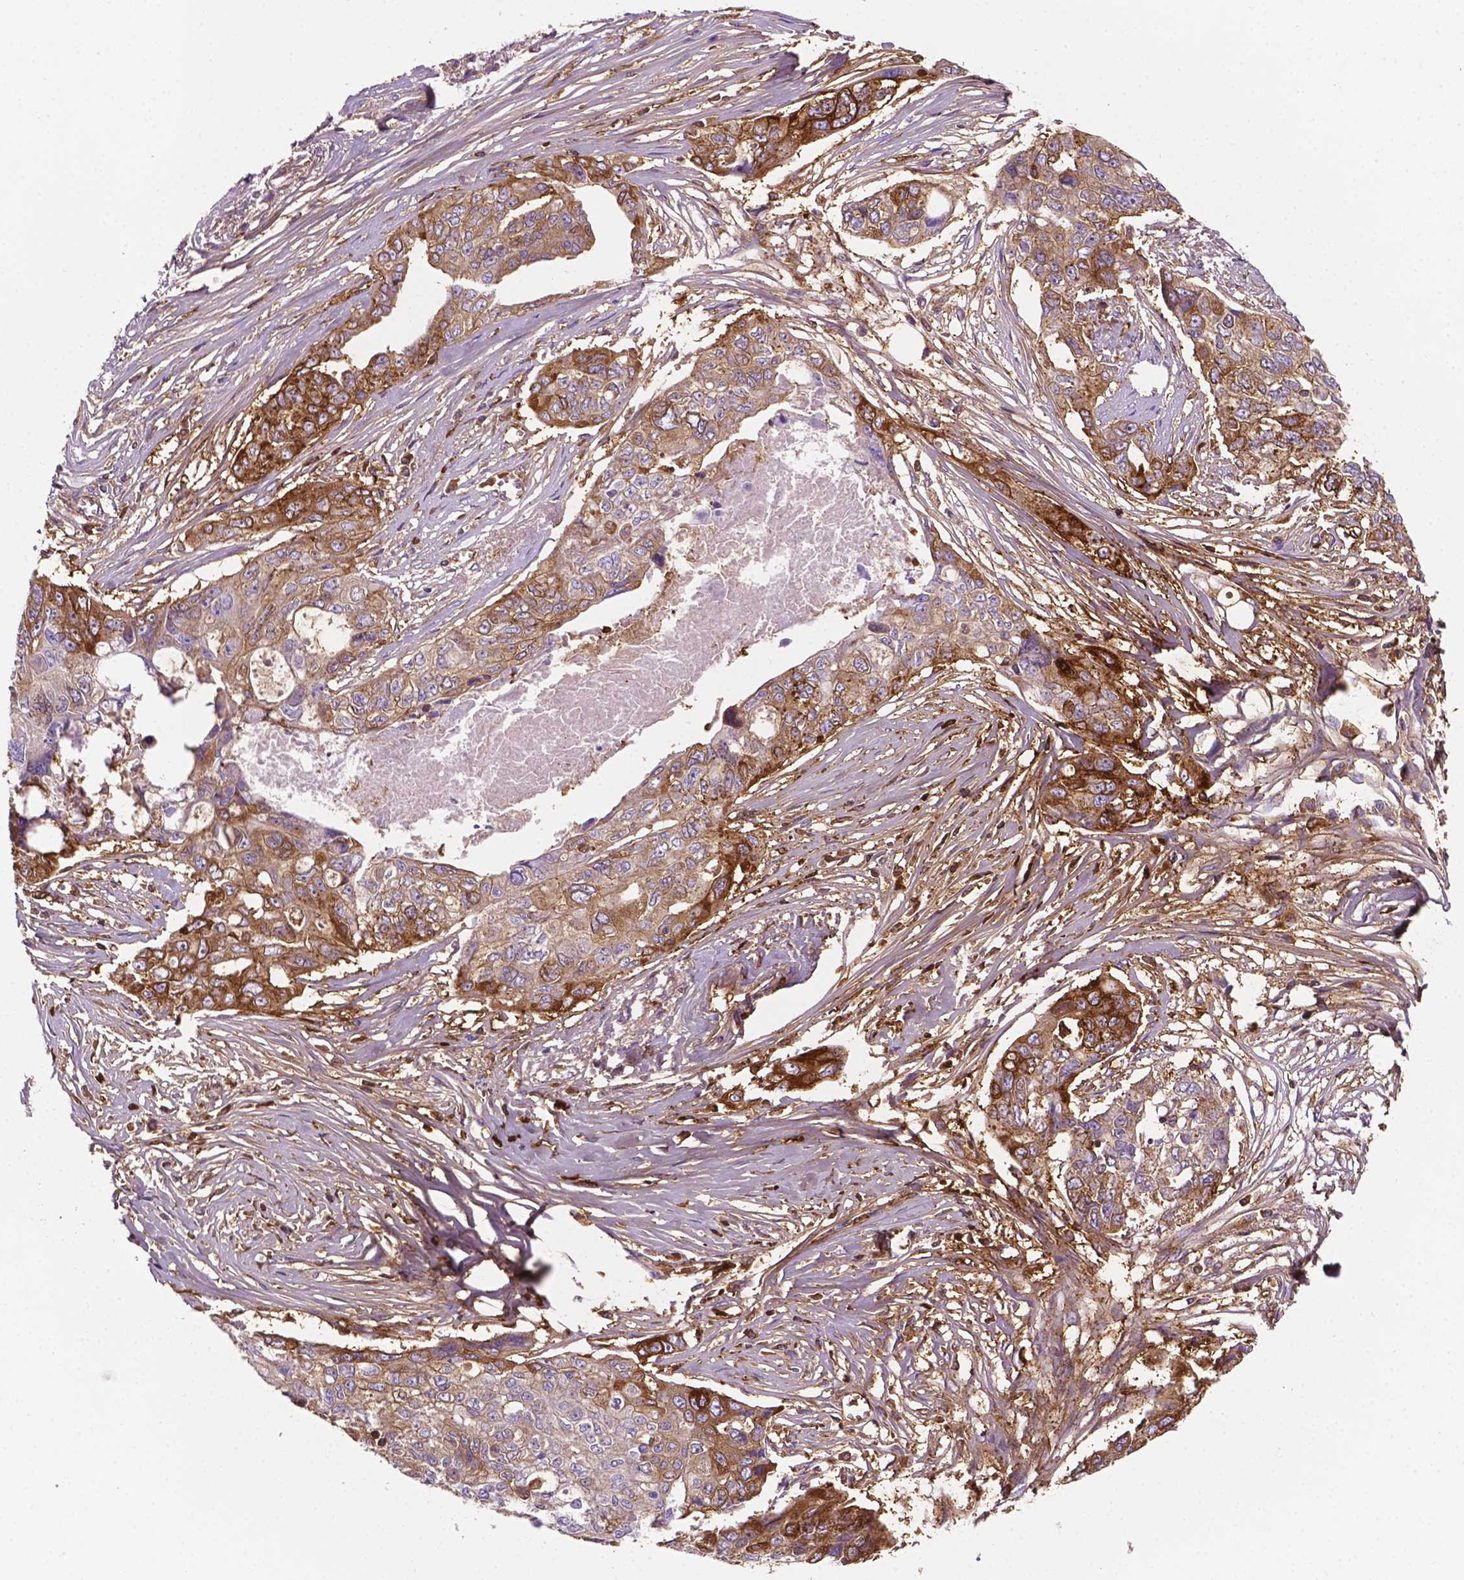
{"staining": {"intensity": "moderate", "quantity": "25%-75%", "location": "cytoplasmic/membranous"}, "tissue": "ovarian cancer", "cell_type": "Tumor cells", "image_type": "cancer", "snomed": [{"axis": "morphology", "description": "Carcinoma, endometroid"}, {"axis": "topography", "description": "Ovary"}], "caption": "The immunohistochemical stain highlights moderate cytoplasmic/membranous positivity in tumor cells of ovarian cancer (endometroid carcinoma) tissue.", "gene": "DCN", "patient": {"sex": "female", "age": 70}}